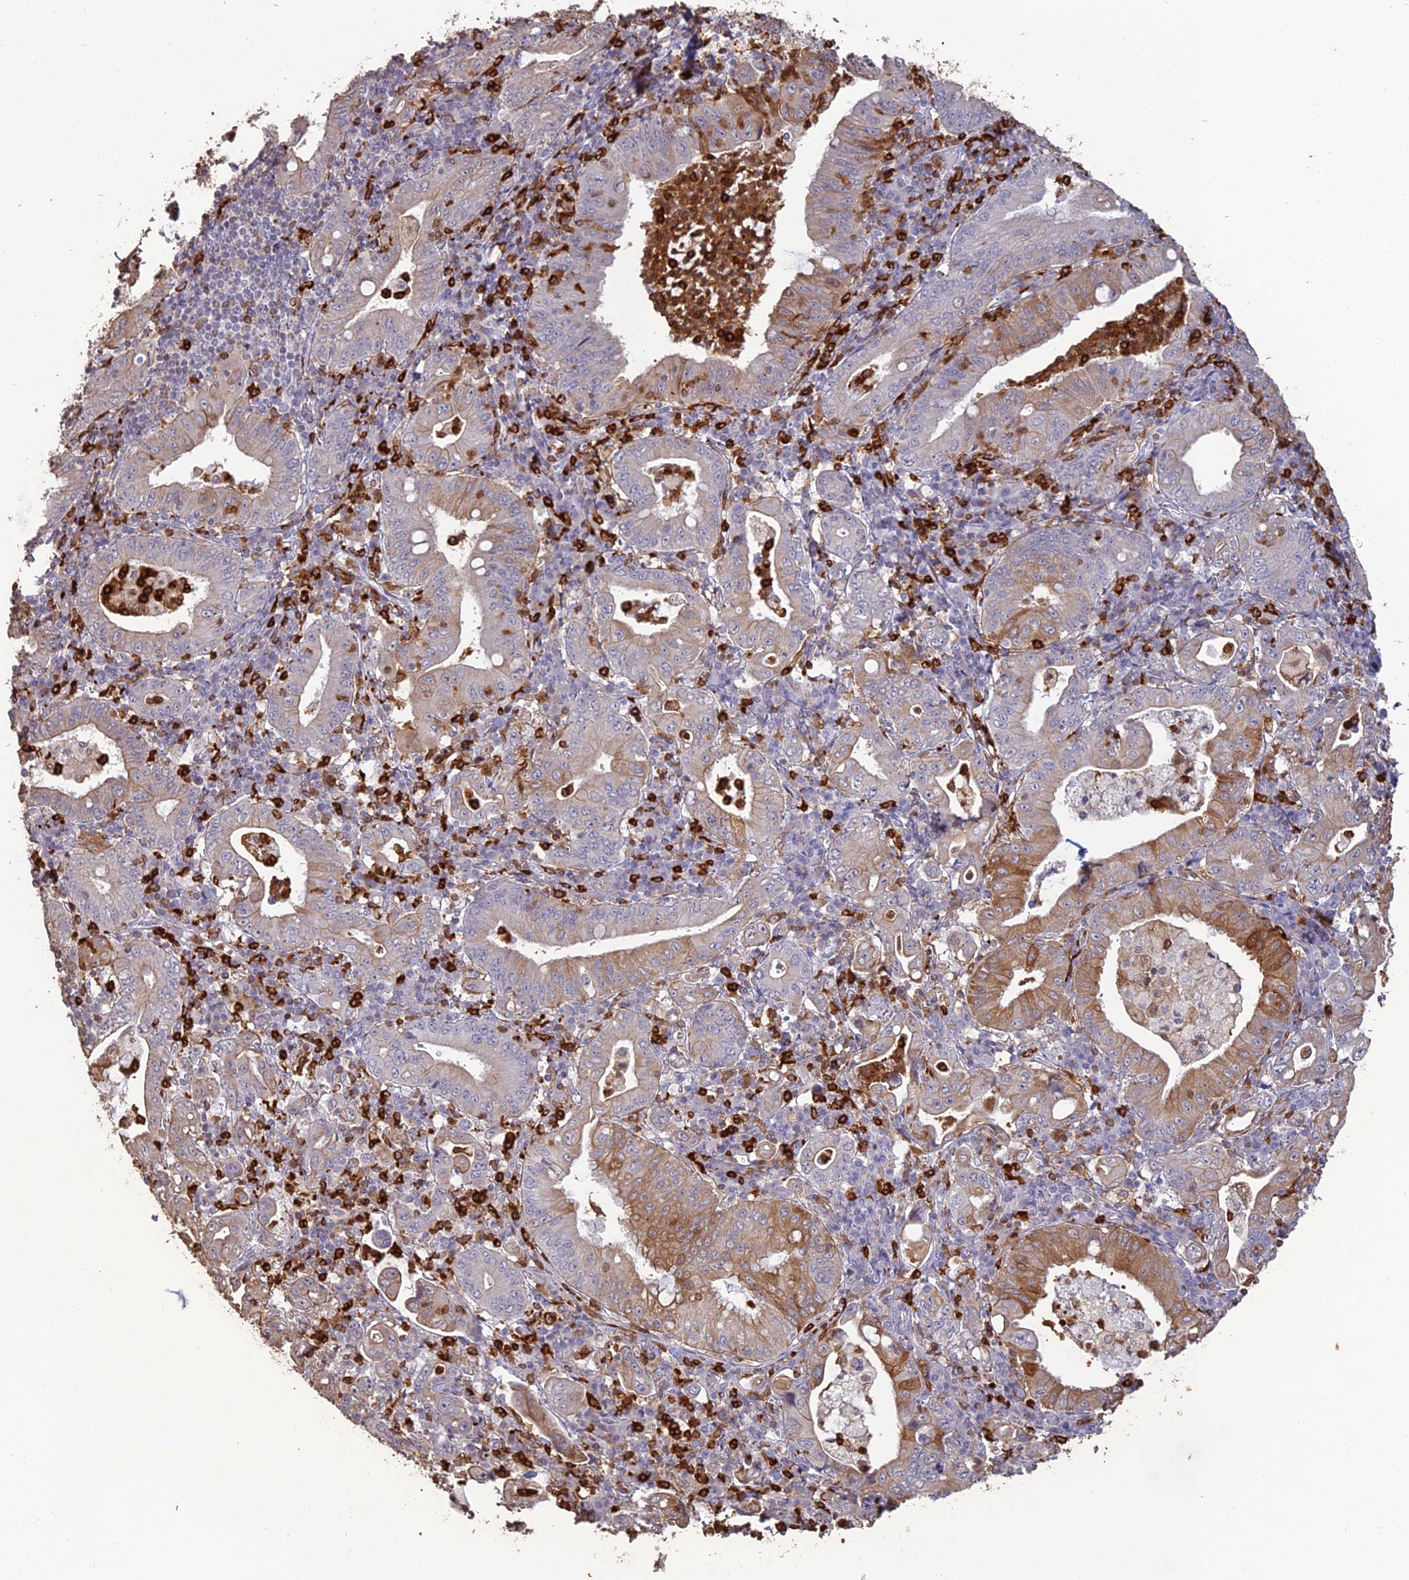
{"staining": {"intensity": "moderate", "quantity": "<25%", "location": "cytoplasmic/membranous"}, "tissue": "stomach cancer", "cell_type": "Tumor cells", "image_type": "cancer", "snomed": [{"axis": "morphology", "description": "Normal tissue, NOS"}, {"axis": "morphology", "description": "Adenocarcinoma, NOS"}, {"axis": "topography", "description": "Esophagus"}, {"axis": "topography", "description": "Stomach, upper"}, {"axis": "topography", "description": "Peripheral nerve tissue"}], "caption": "Stomach cancer tissue shows moderate cytoplasmic/membranous staining in about <25% of tumor cells (DAB (3,3'-diaminobenzidine) IHC, brown staining for protein, blue staining for nuclei).", "gene": "APOBR", "patient": {"sex": "male", "age": 62}}